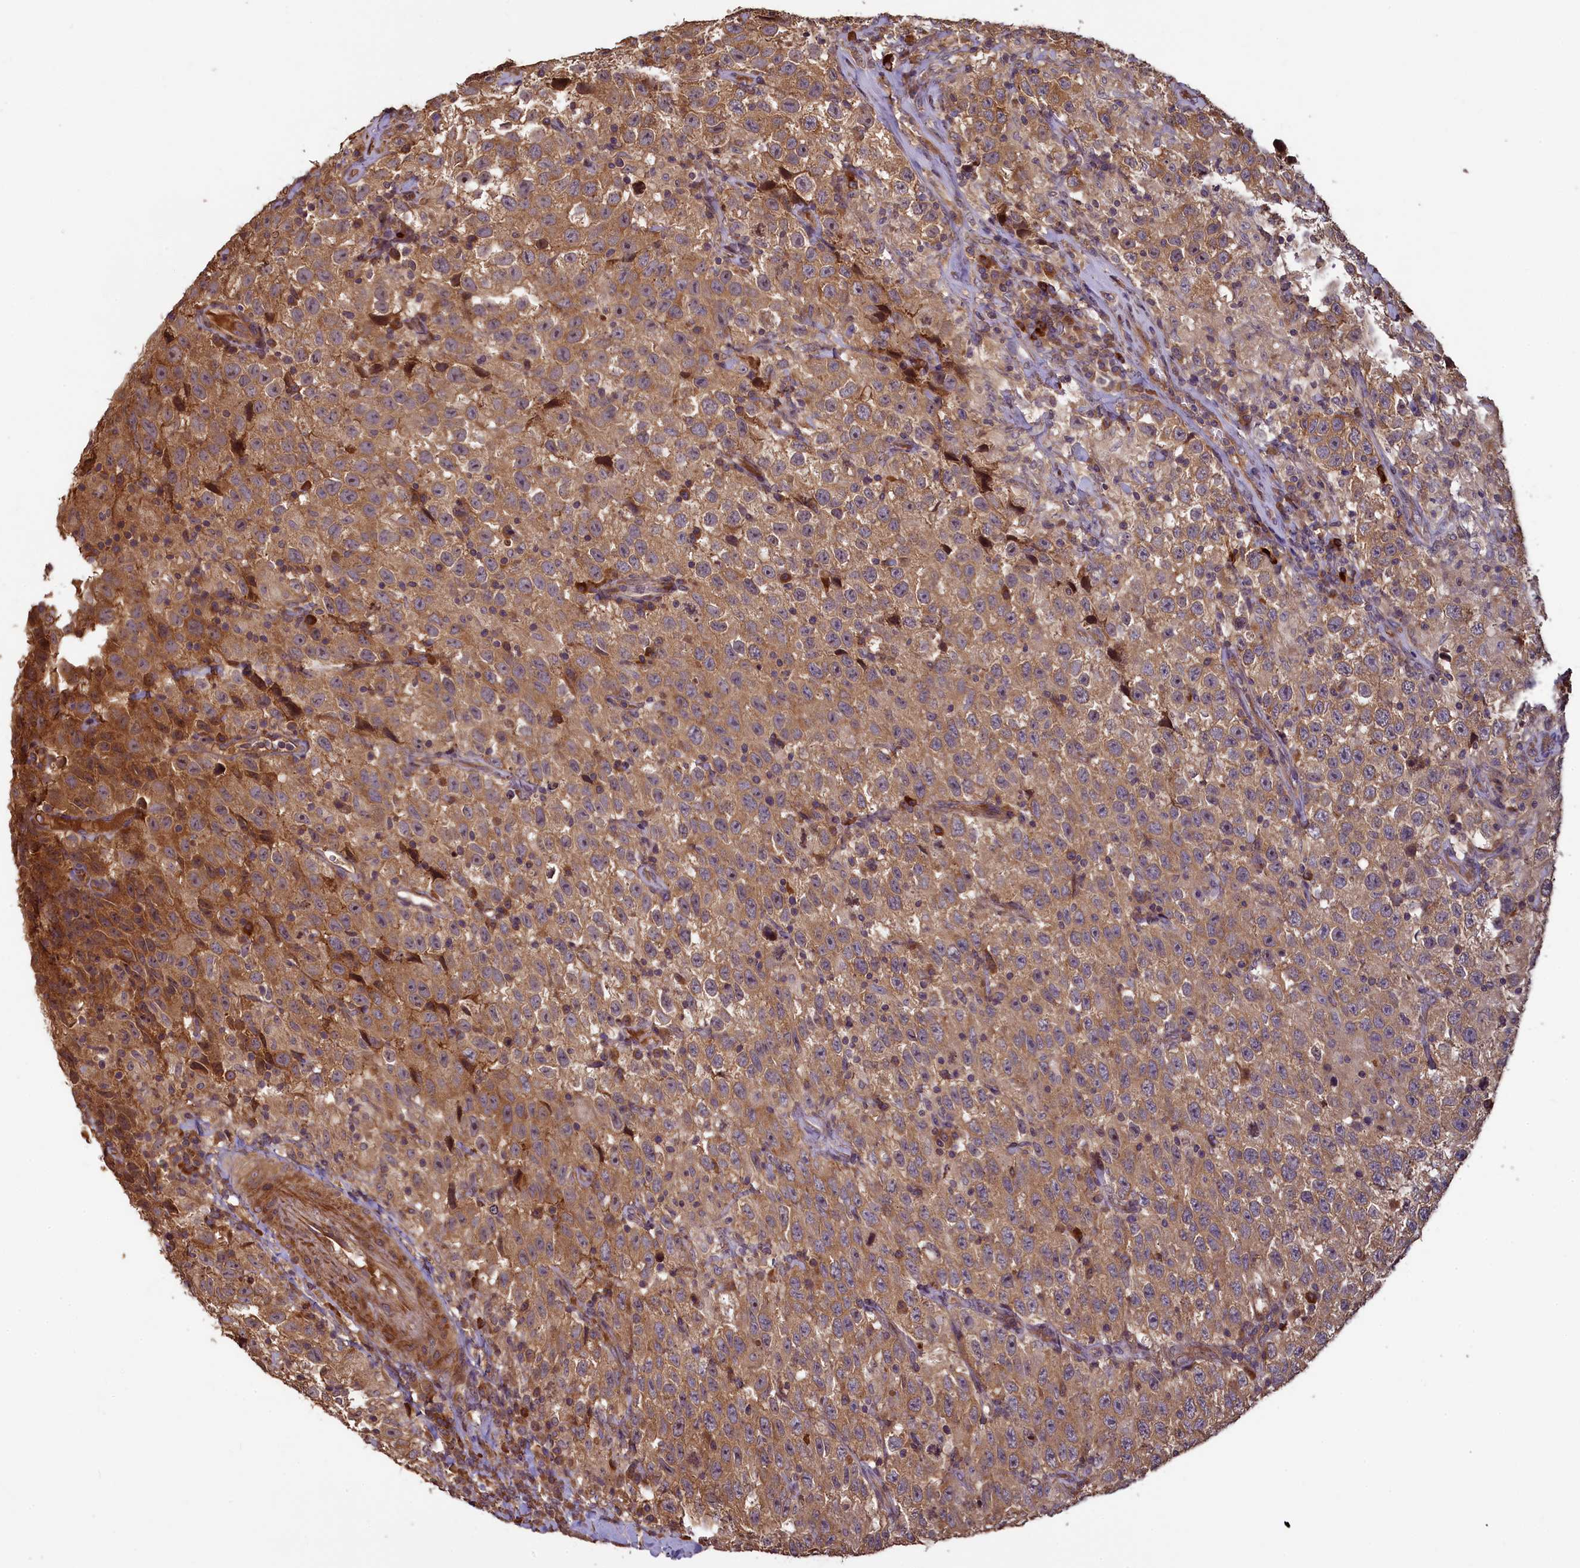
{"staining": {"intensity": "moderate", "quantity": ">75%", "location": "cytoplasmic/membranous"}, "tissue": "testis cancer", "cell_type": "Tumor cells", "image_type": "cancer", "snomed": [{"axis": "morphology", "description": "Seminoma, NOS"}, {"axis": "topography", "description": "Testis"}], "caption": "Immunohistochemical staining of human seminoma (testis) displays medium levels of moderate cytoplasmic/membranous staining in approximately >75% of tumor cells.", "gene": "NUDT6", "patient": {"sex": "male", "age": 41}}